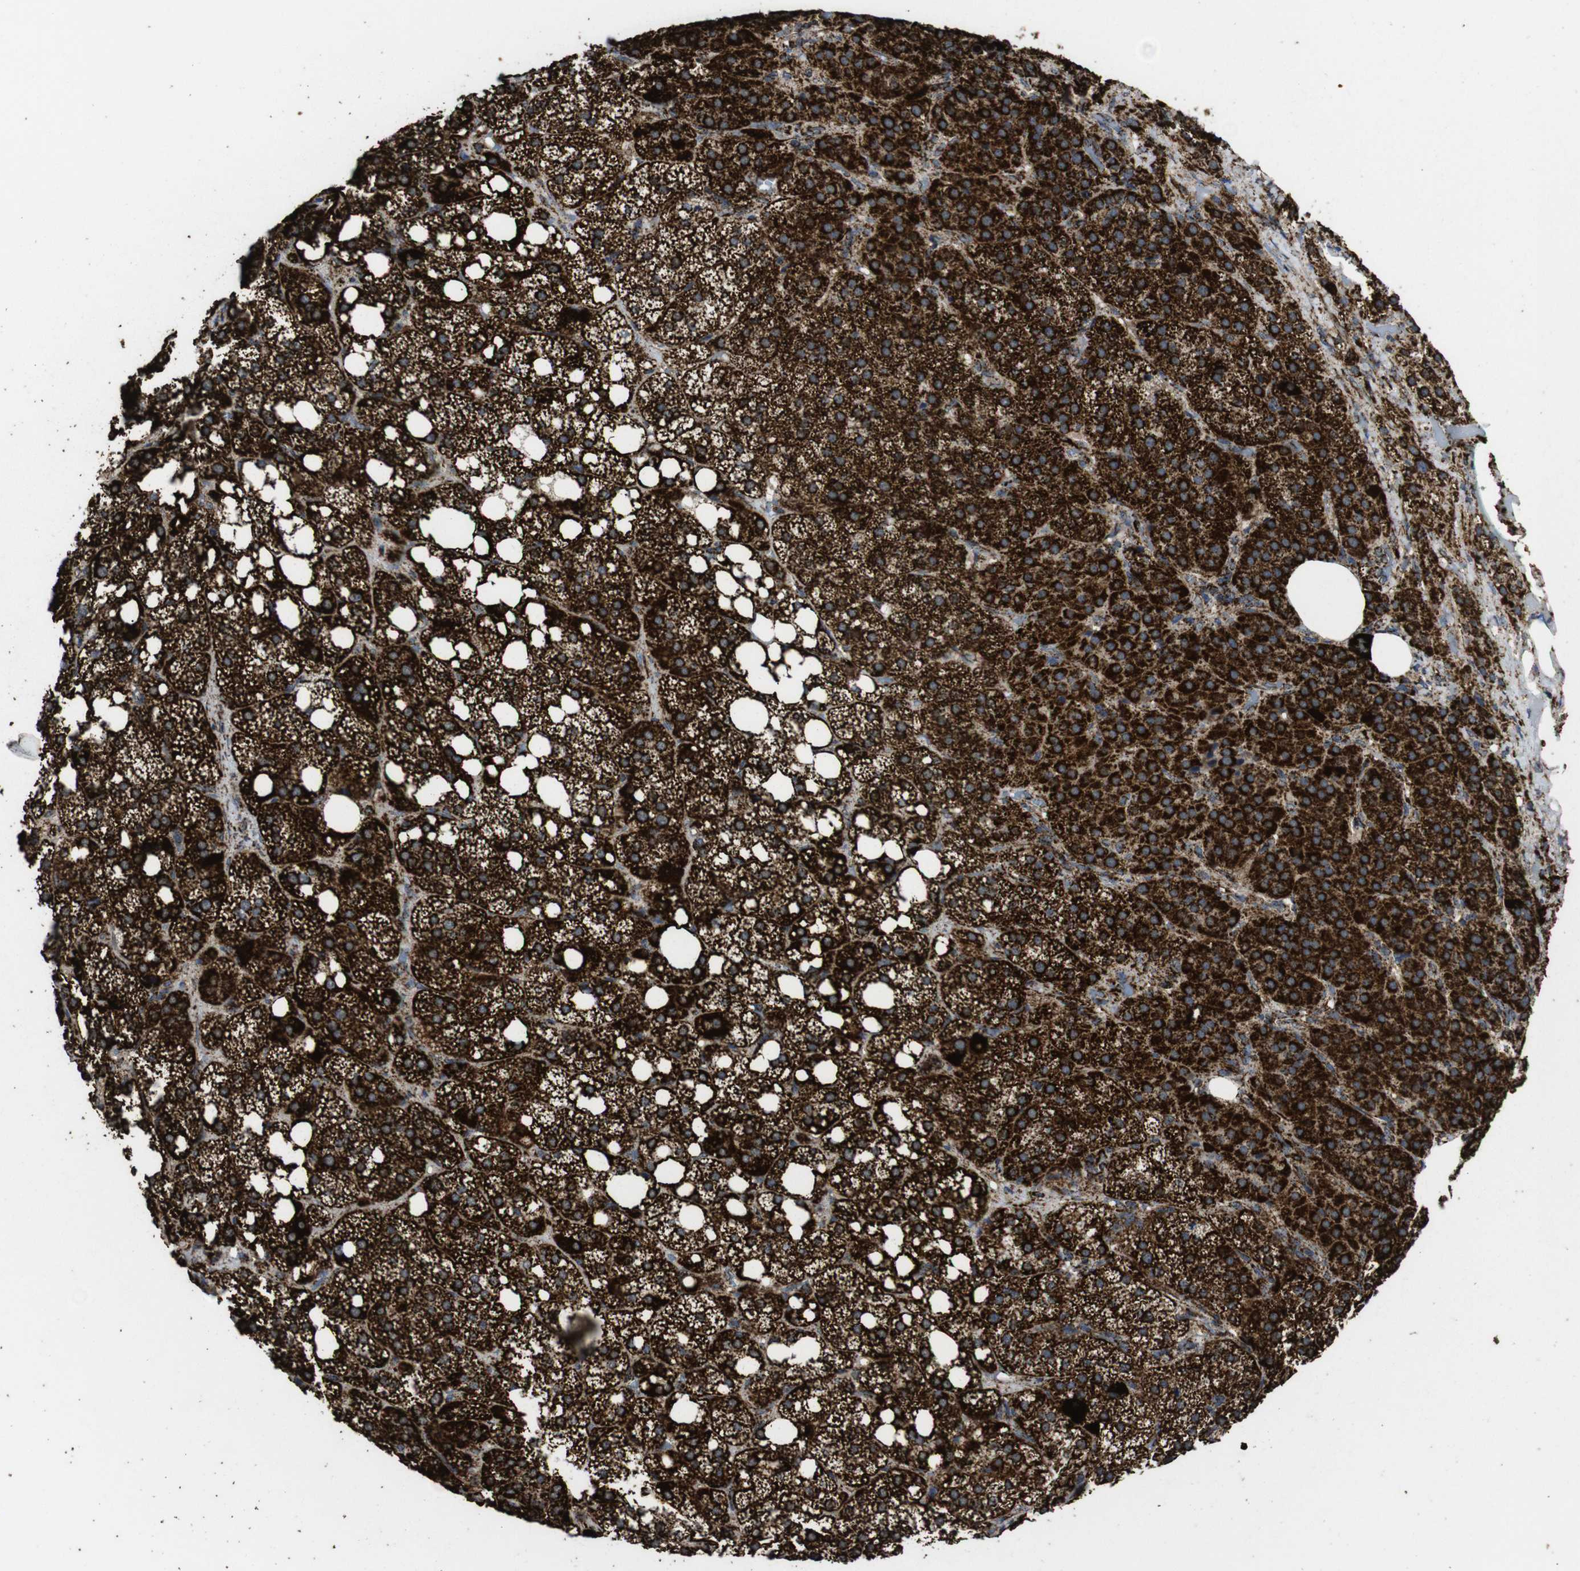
{"staining": {"intensity": "strong", "quantity": ">75%", "location": "cytoplasmic/membranous"}, "tissue": "adrenal gland", "cell_type": "Glandular cells", "image_type": "normal", "snomed": [{"axis": "morphology", "description": "Normal tissue, NOS"}, {"axis": "topography", "description": "Adrenal gland"}], "caption": "Immunohistochemistry (IHC) histopathology image of normal adrenal gland: adrenal gland stained using immunohistochemistry (IHC) shows high levels of strong protein expression localized specifically in the cytoplasmic/membranous of glandular cells, appearing as a cytoplasmic/membranous brown color.", "gene": "ATP5F1A", "patient": {"sex": "female", "age": 59}}